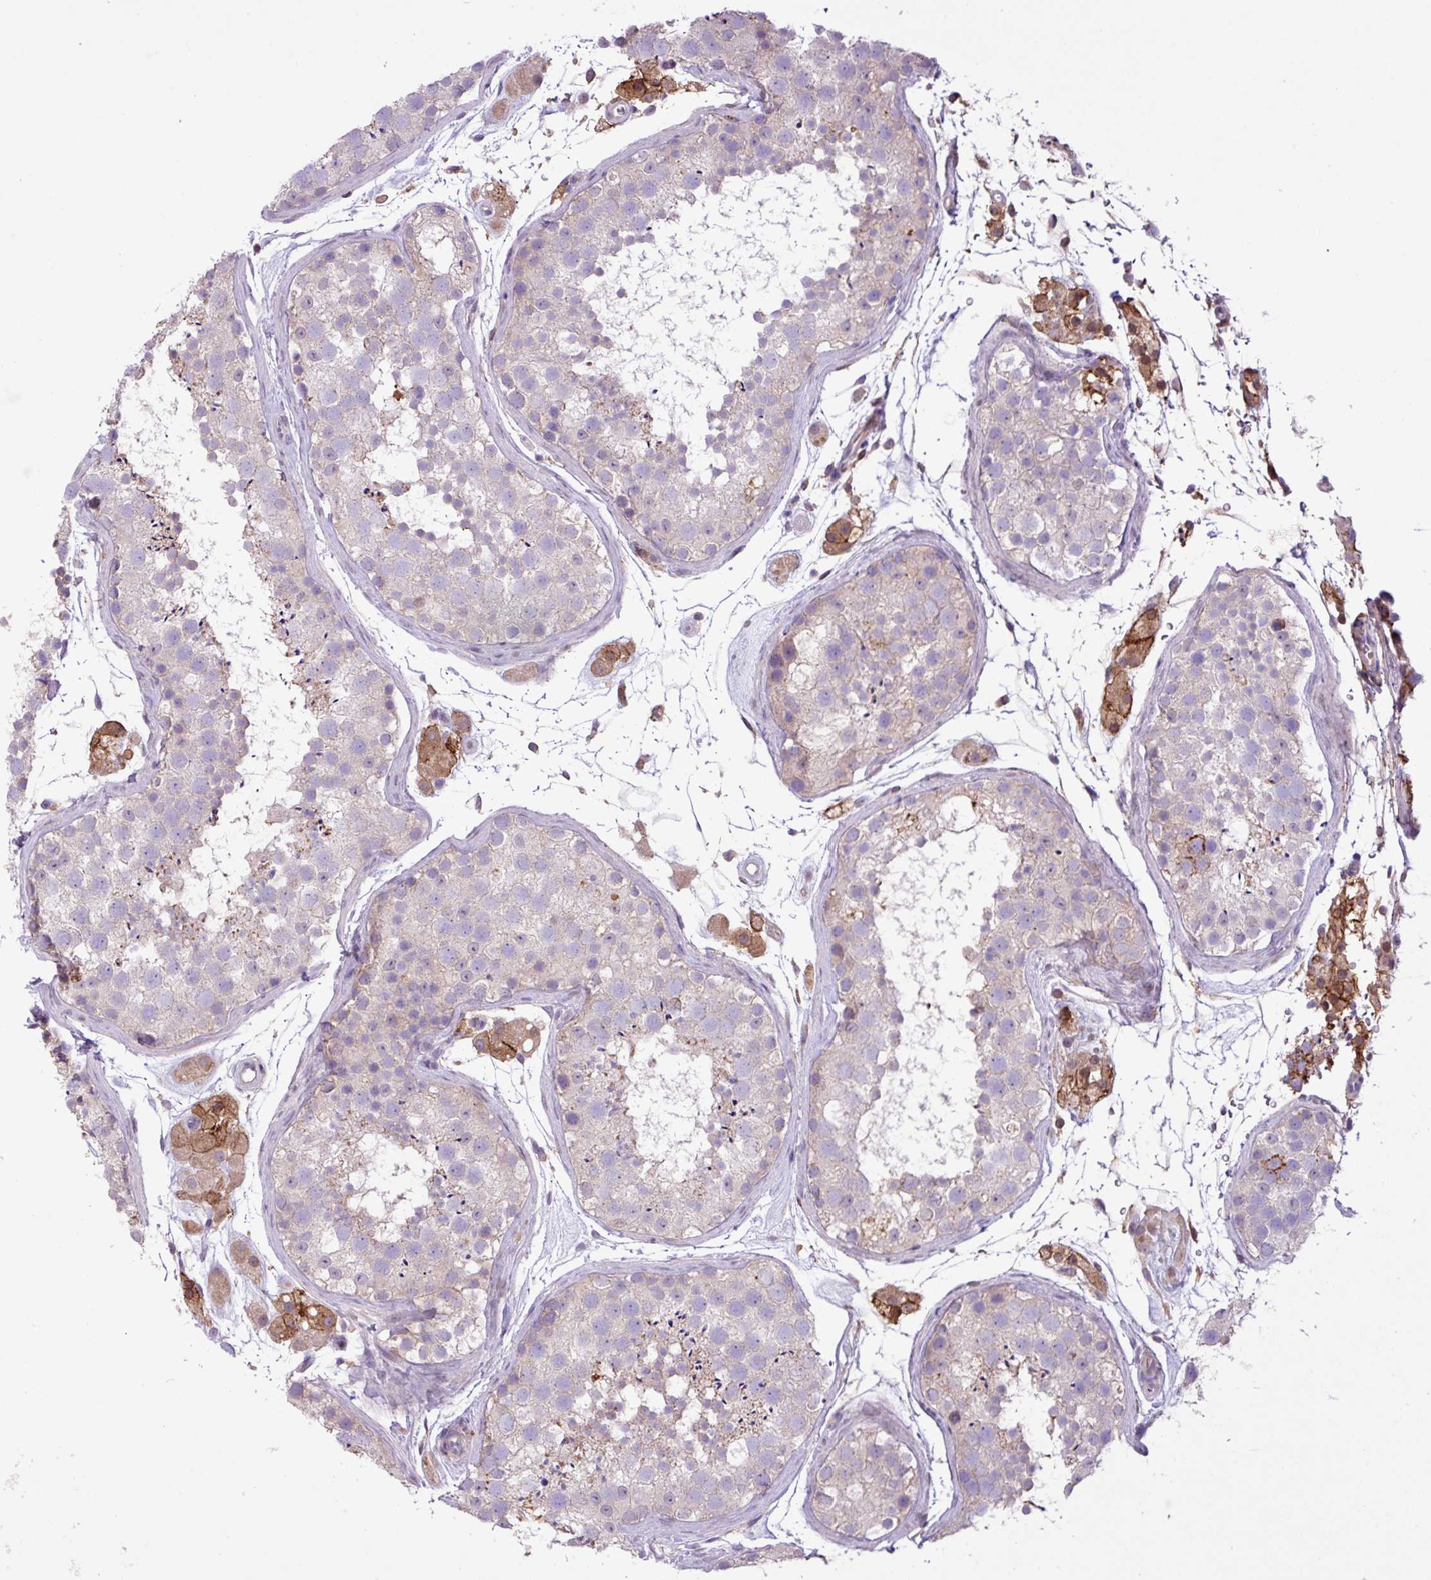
{"staining": {"intensity": "moderate", "quantity": "<25%", "location": "cytoplasmic/membranous"}, "tissue": "testis", "cell_type": "Cells in seminiferous ducts", "image_type": "normal", "snomed": [{"axis": "morphology", "description": "Normal tissue, NOS"}, {"axis": "topography", "description": "Testis"}], "caption": "Immunohistochemical staining of normal testis exhibits <25% levels of moderate cytoplasmic/membranous protein positivity in about <25% of cells in seminiferous ducts.", "gene": "RPP25L", "patient": {"sex": "male", "age": 41}}